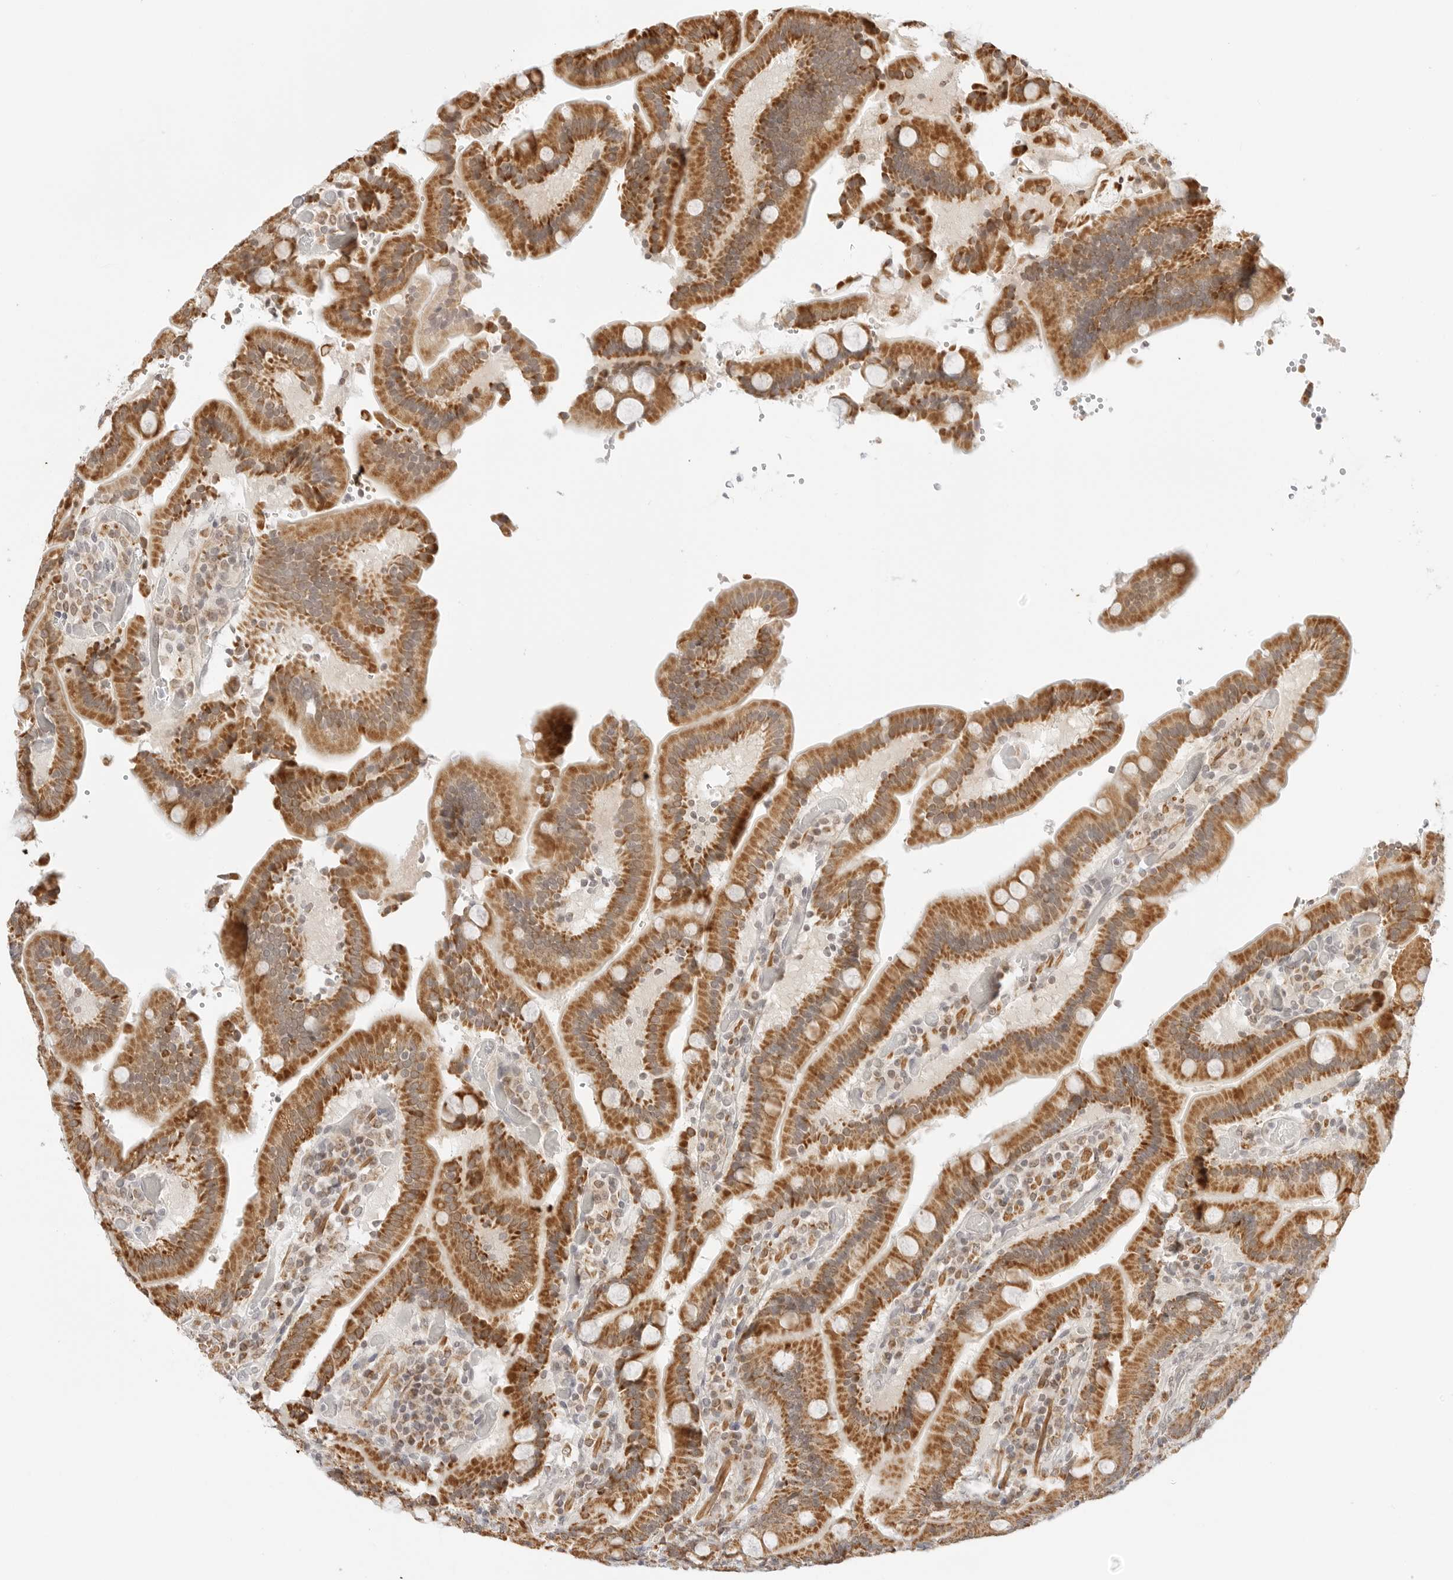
{"staining": {"intensity": "moderate", "quantity": ">75%", "location": "cytoplasmic/membranous"}, "tissue": "duodenum", "cell_type": "Glandular cells", "image_type": "normal", "snomed": [{"axis": "morphology", "description": "Normal tissue, NOS"}, {"axis": "topography", "description": "Duodenum"}], "caption": "Immunohistochemical staining of benign duodenum displays >75% levels of moderate cytoplasmic/membranous protein positivity in about >75% of glandular cells.", "gene": "GORAB", "patient": {"sex": "female", "age": 62}}